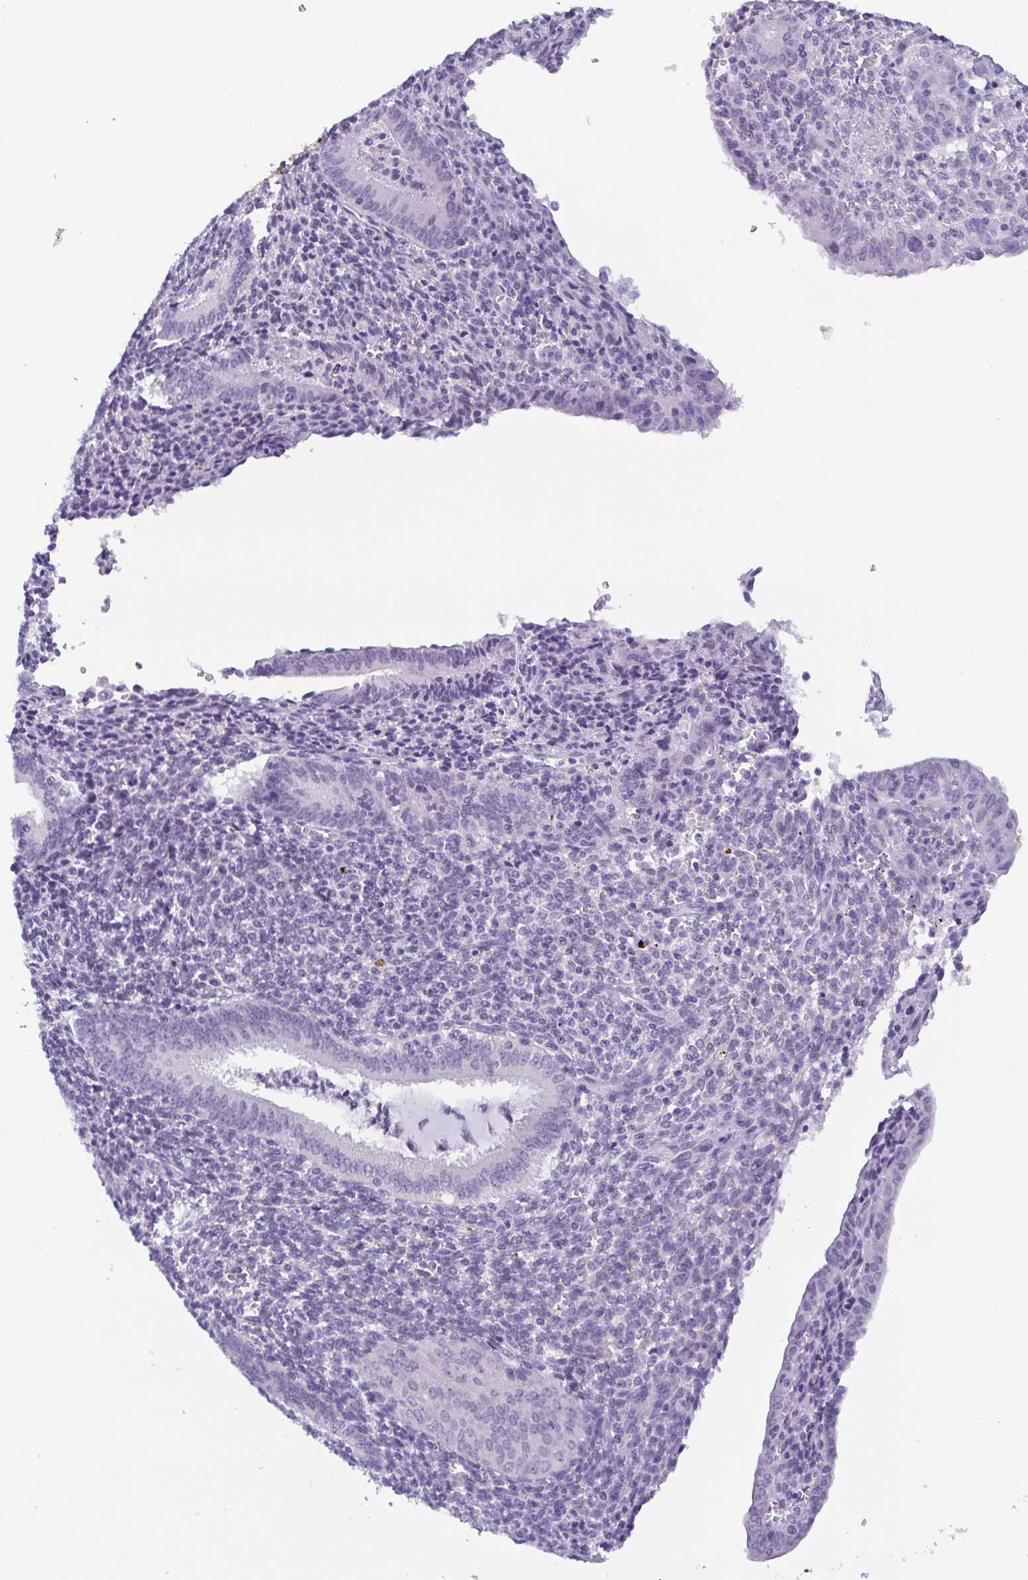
{"staining": {"intensity": "negative", "quantity": "none", "location": "none"}, "tissue": "endometrium", "cell_type": "Cells in endometrial stroma", "image_type": "normal", "snomed": [{"axis": "morphology", "description": "Normal tissue, NOS"}, {"axis": "topography", "description": "Endometrium"}], "caption": "IHC histopathology image of benign endometrium: human endometrium stained with DAB displays no significant protein staining in cells in endometrial stroma. (DAB immunohistochemistry with hematoxylin counter stain).", "gene": "MYL7", "patient": {"sex": "female", "age": 41}}